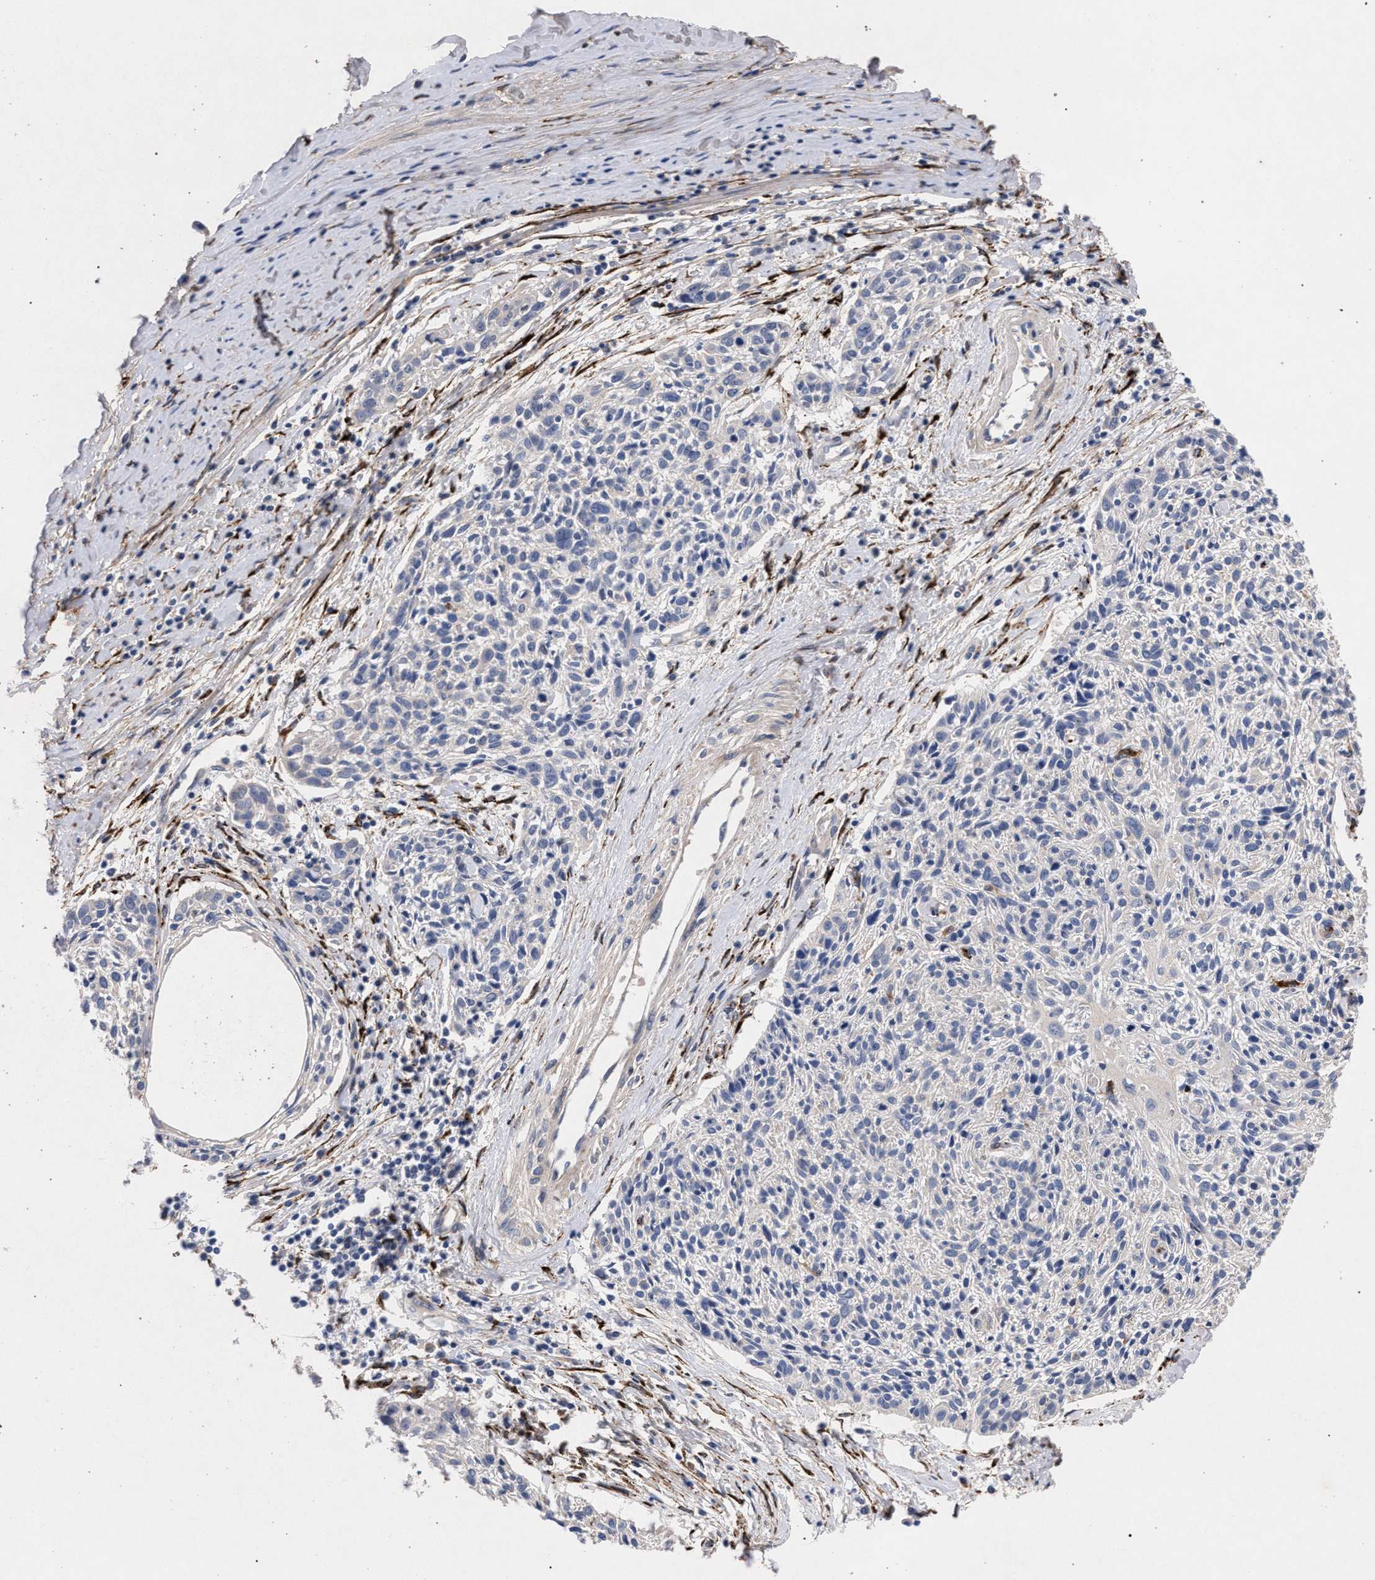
{"staining": {"intensity": "negative", "quantity": "none", "location": "none"}, "tissue": "cervical cancer", "cell_type": "Tumor cells", "image_type": "cancer", "snomed": [{"axis": "morphology", "description": "Squamous cell carcinoma, NOS"}, {"axis": "topography", "description": "Cervix"}], "caption": "DAB immunohistochemical staining of cervical cancer (squamous cell carcinoma) displays no significant expression in tumor cells. (Stains: DAB (3,3'-diaminobenzidine) immunohistochemistry with hematoxylin counter stain, Microscopy: brightfield microscopy at high magnification).", "gene": "NEK7", "patient": {"sex": "female", "age": 51}}